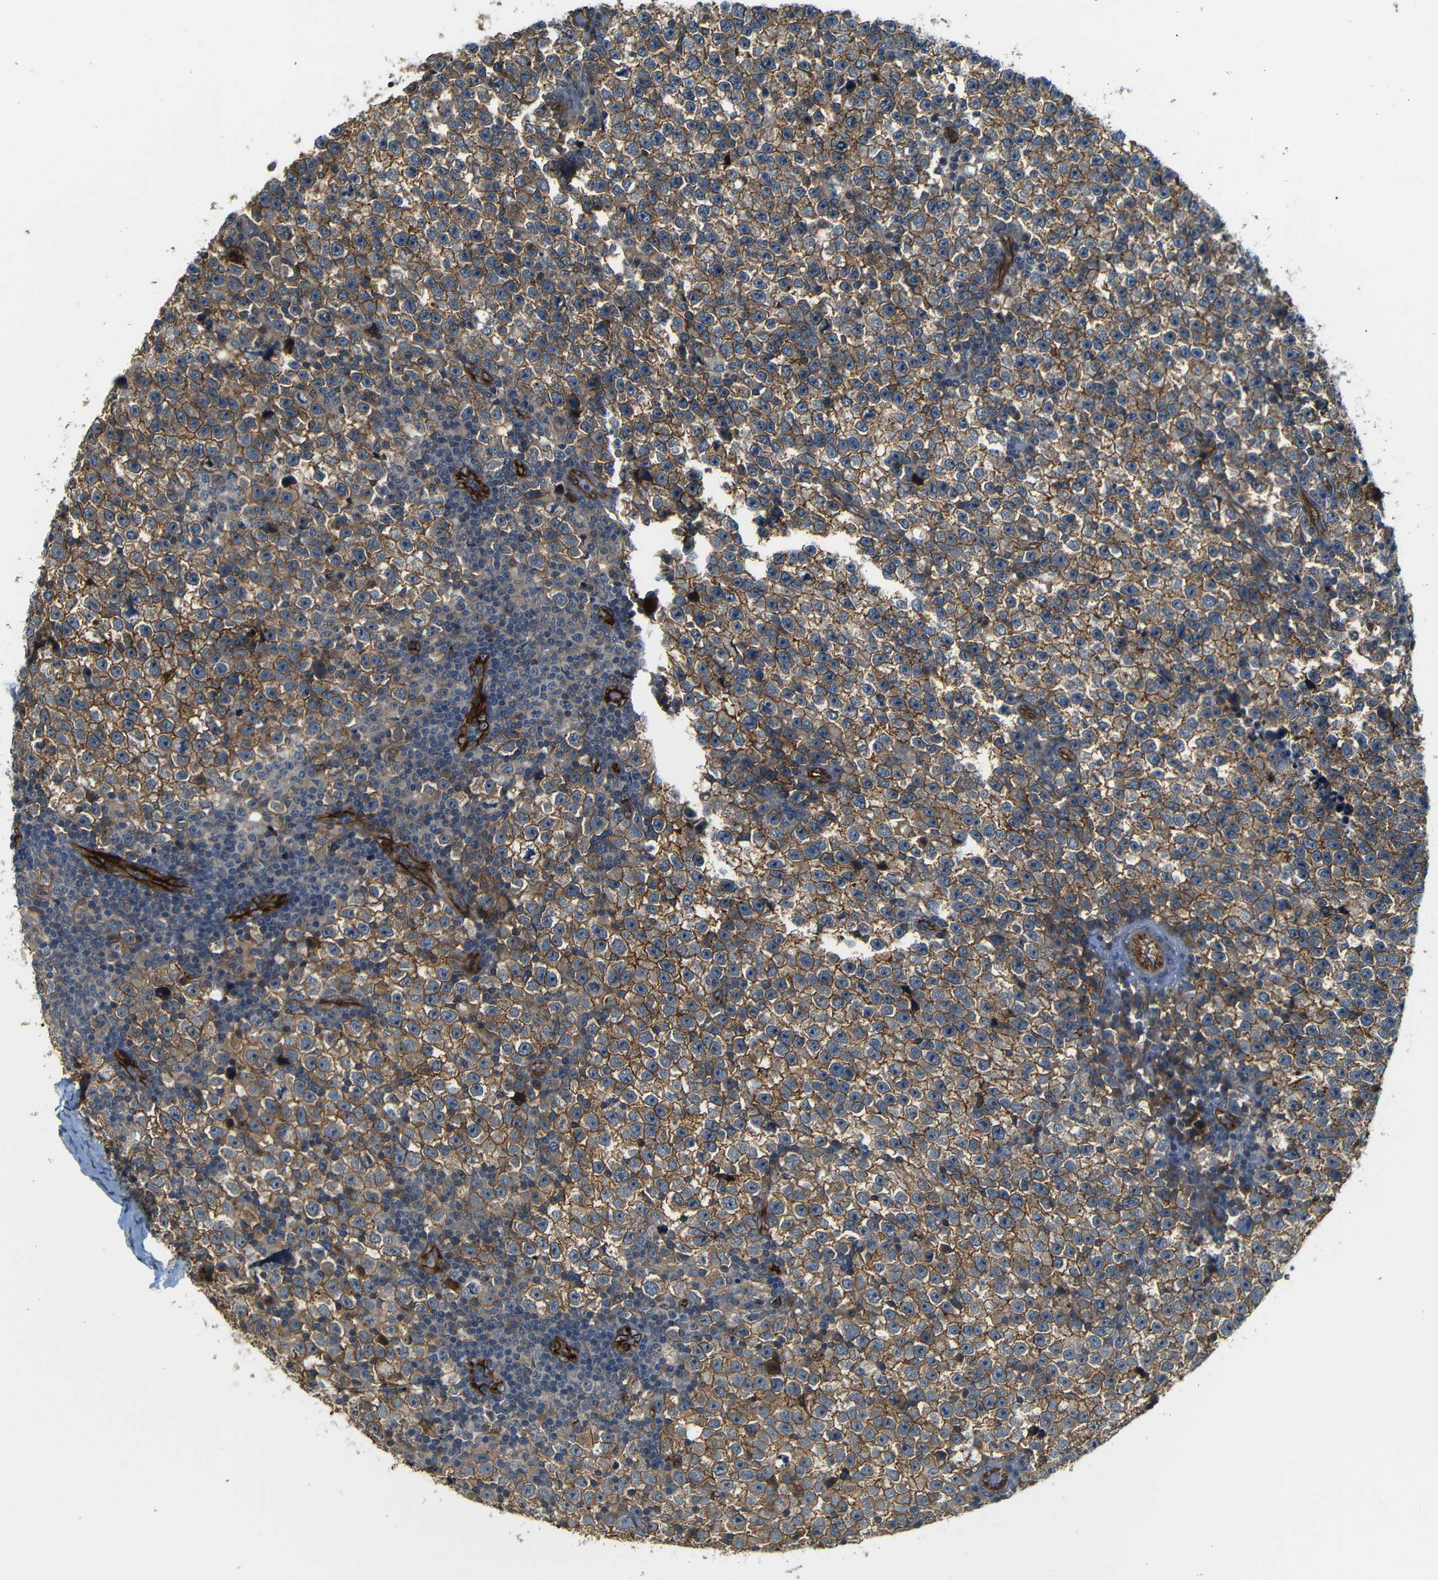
{"staining": {"intensity": "strong", "quantity": ">75%", "location": "cytoplasmic/membranous"}, "tissue": "testis cancer", "cell_type": "Tumor cells", "image_type": "cancer", "snomed": [{"axis": "morphology", "description": "Seminoma, NOS"}, {"axis": "topography", "description": "Testis"}], "caption": "This micrograph displays immunohistochemistry (IHC) staining of testis cancer (seminoma), with high strong cytoplasmic/membranous positivity in about >75% of tumor cells.", "gene": "RELL1", "patient": {"sex": "male", "age": 43}}